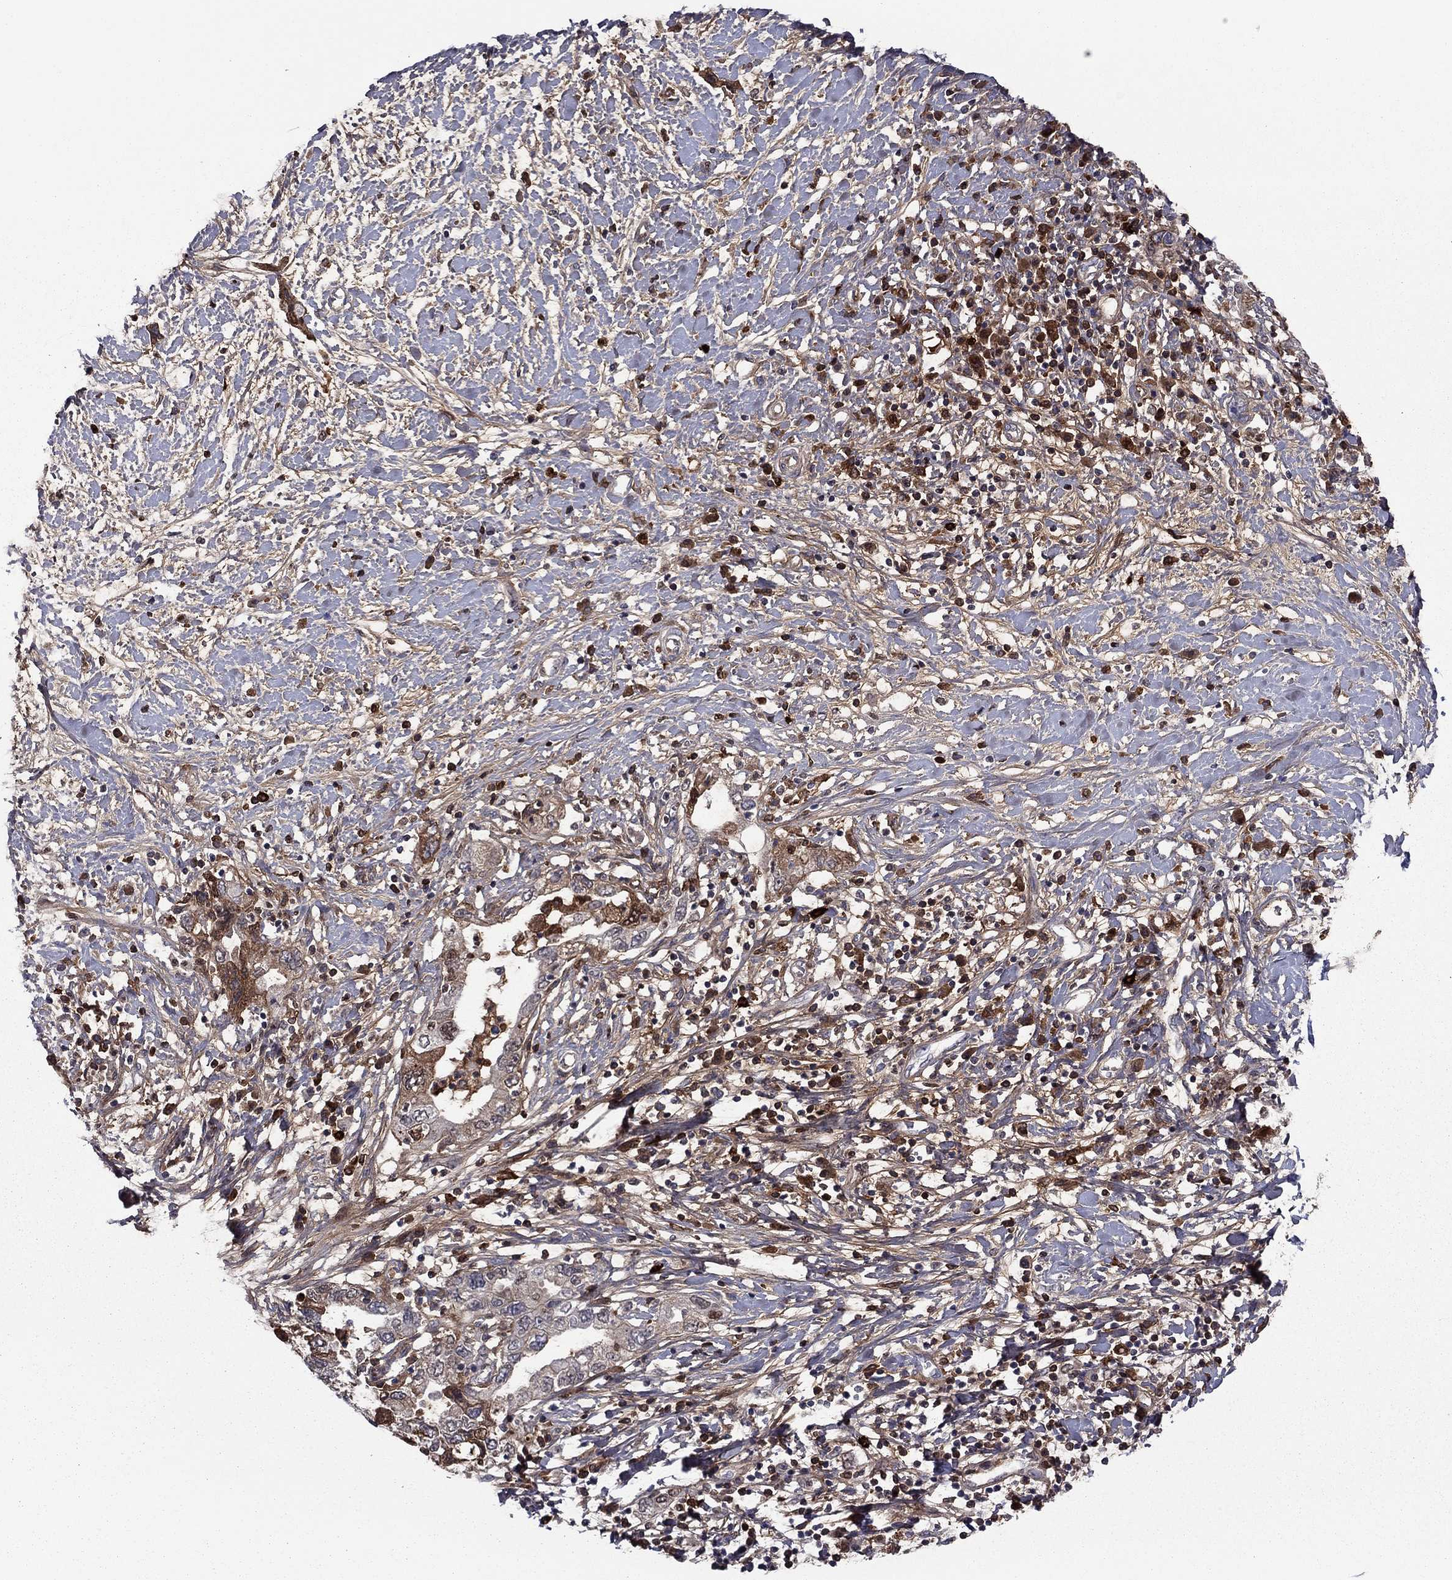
{"staining": {"intensity": "strong", "quantity": "25%-75%", "location": "cytoplasmic/membranous"}, "tissue": "pancreatic cancer", "cell_type": "Tumor cells", "image_type": "cancer", "snomed": [{"axis": "morphology", "description": "Adenocarcinoma, NOS"}, {"axis": "topography", "description": "Pancreas"}], "caption": "Immunohistochemistry (DAB) staining of pancreatic adenocarcinoma shows strong cytoplasmic/membranous protein expression in about 25%-75% of tumor cells.", "gene": "HPX", "patient": {"sex": "female", "age": 73}}